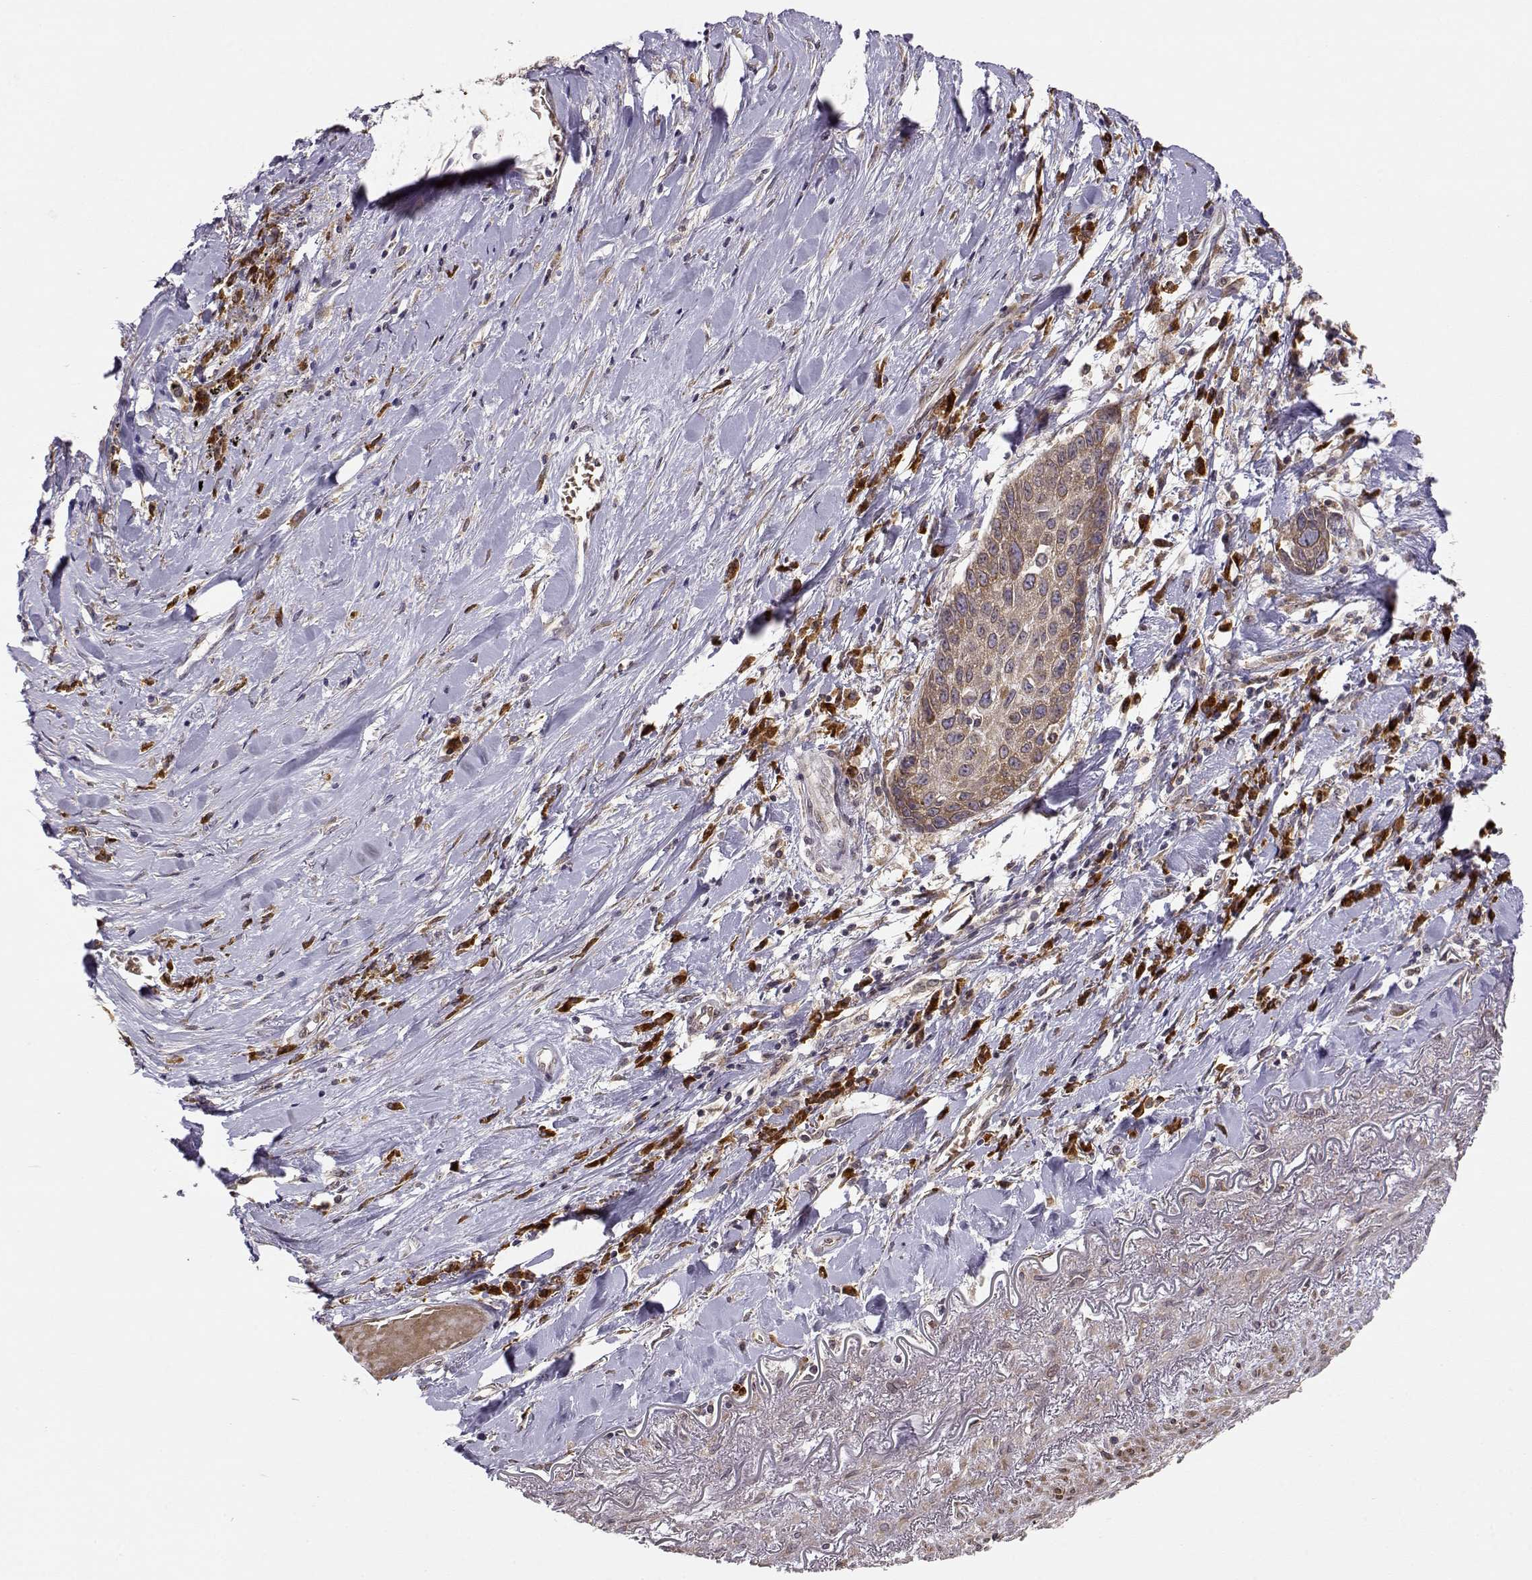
{"staining": {"intensity": "moderate", "quantity": ">75%", "location": "cytoplasmic/membranous"}, "tissue": "lung cancer", "cell_type": "Tumor cells", "image_type": "cancer", "snomed": [{"axis": "morphology", "description": "Squamous cell carcinoma, NOS"}, {"axis": "topography", "description": "Lung"}], "caption": "Tumor cells exhibit medium levels of moderate cytoplasmic/membranous staining in approximately >75% of cells in lung squamous cell carcinoma.", "gene": "ERGIC2", "patient": {"sex": "male", "age": 73}}